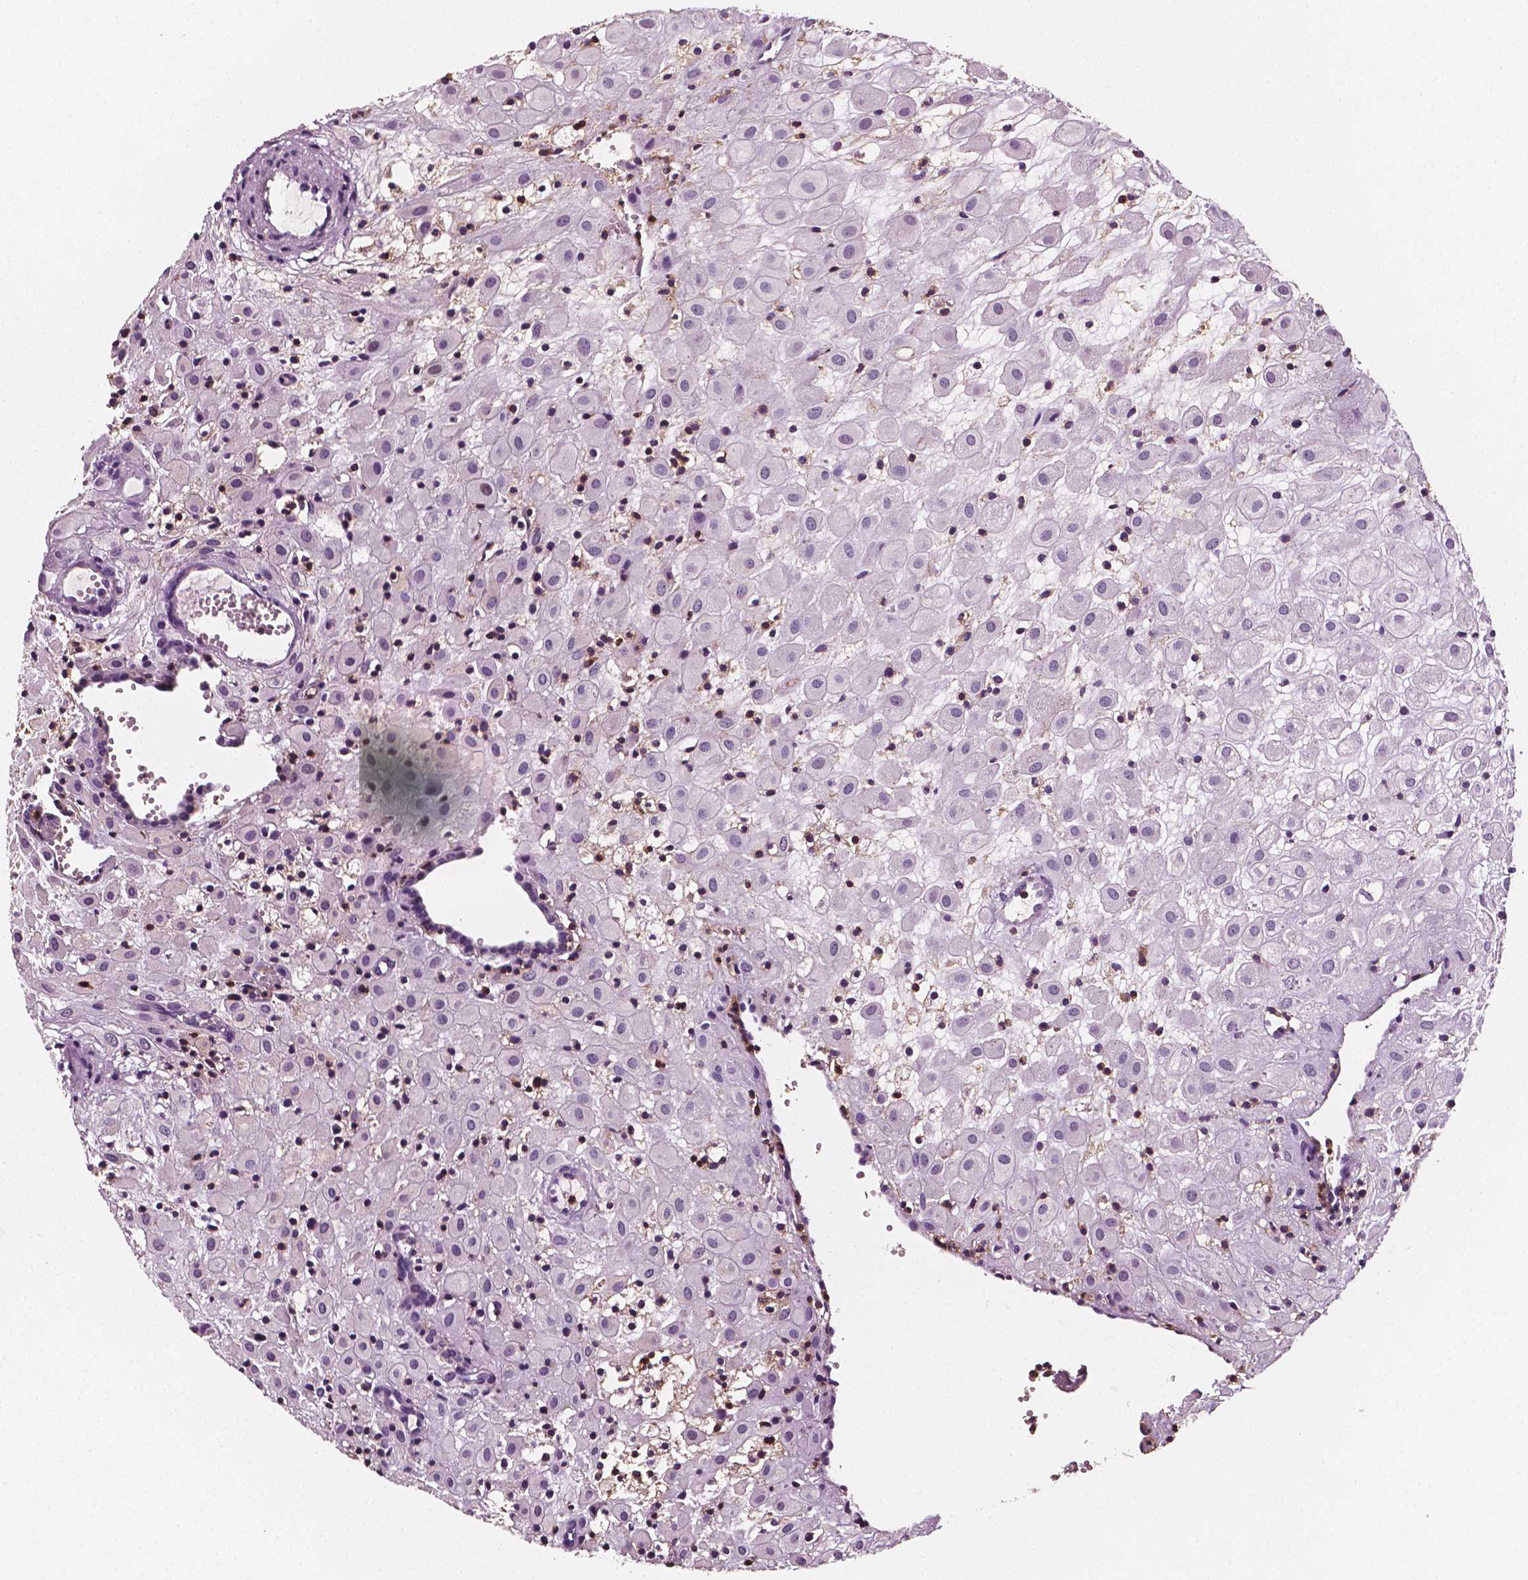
{"staining": {"intensity": "negative", "quantity": "none", "location": "none"}, "tissue": "placenta", "cell_type": "Decidual cells", "image_type": "normal", "snomed": [{"axis": "morphology", "description": "Normal tissue, NOS"}, {"axis": "topography", "description": "Placenta"}], "caption": "The IHC histopathology image has no significant expression in decidual cells of placenta.", "gene": "PTPRC", "patient": {"sex": "female", "age": 24}}